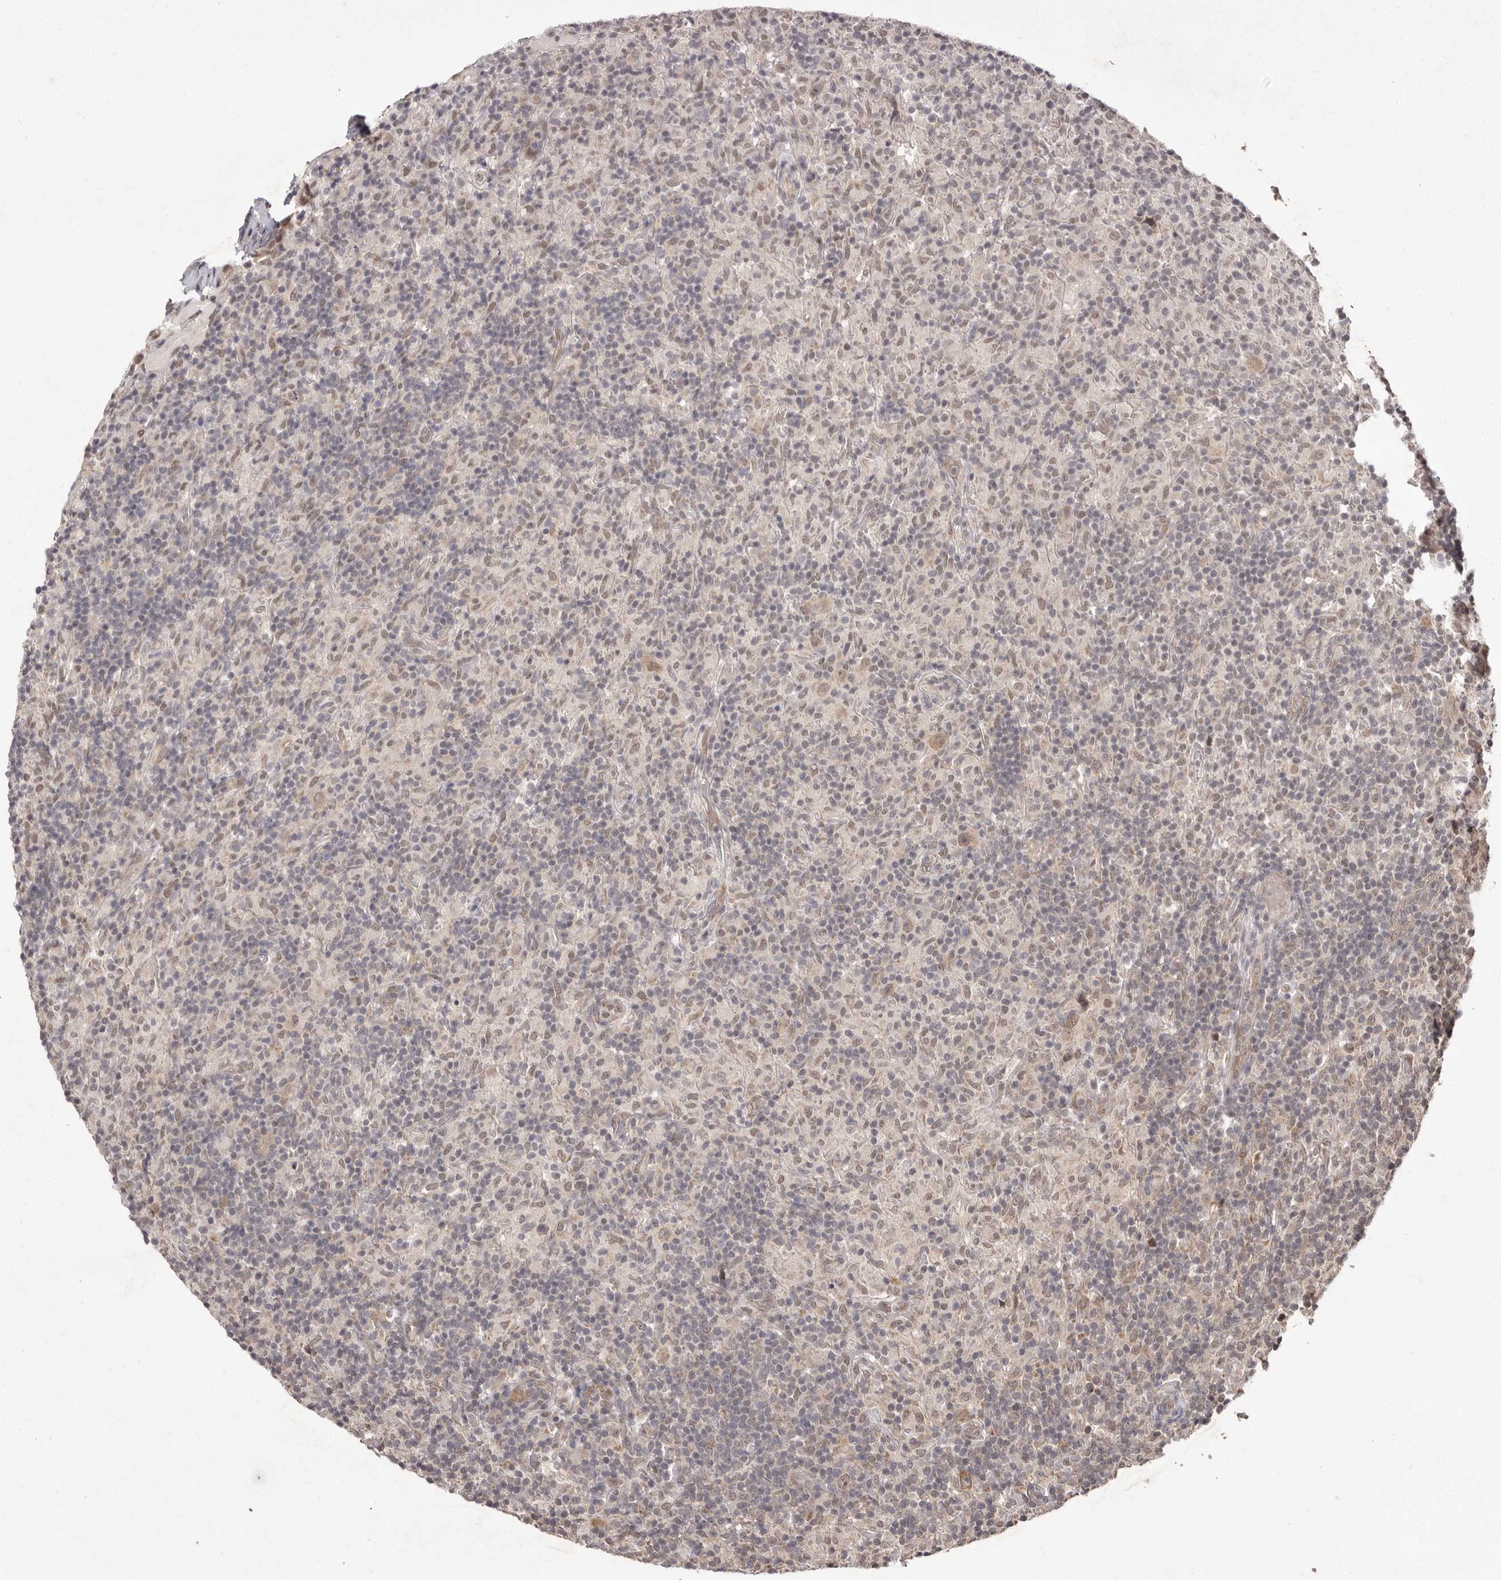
{"staining": {"intensity": "weak", "quantity": ">75%", "location": "cytoplasmic/membranous,nuclear"}, "tissue": "lymphoma", "cell_type": "Tumor cells", "image_type": "cancer", "snomed": [{"axis": "morphology", "description": "Hodgkin's disease, NOS"}, {"axis": "topography", "description": "Lymph node"}], "caption": "Immunohistochemistry (IHC) staining of lymphoma, which exhibits low levels of weak cytoplasmic/membranous and nuclear staining in about >75% of tumor cells indicating weak cytoplasmic/membranous and nuclear protein positivity. The staining was performed using DAB (brown) for protein detection and nuclei were counterstained in hematoxylin (blue).", "gene": "LRGUK", "patient": {"sex": "male", "age": 70}}